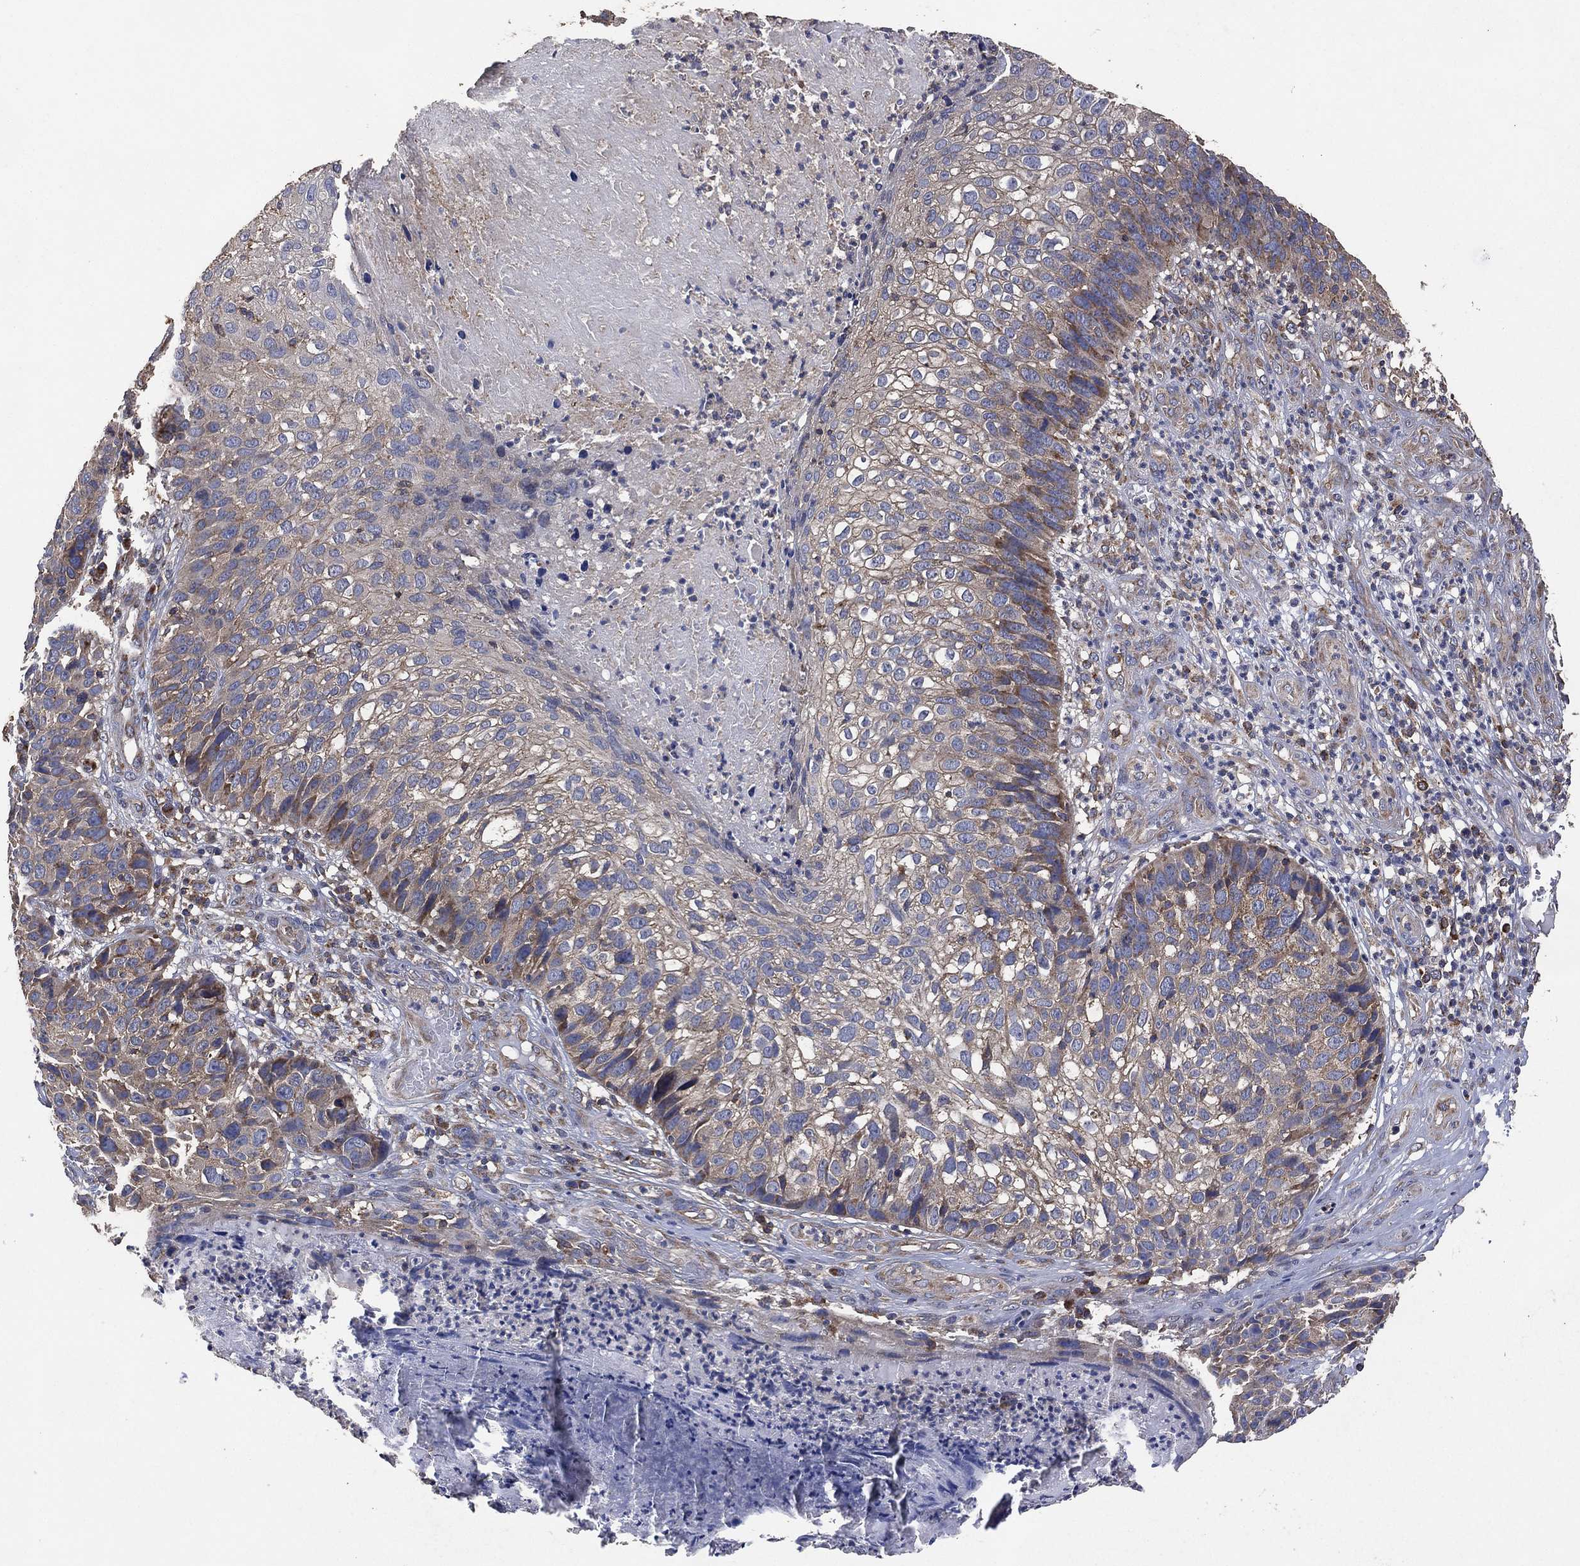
{"staining": {"intensity": "weak", "quantity": "<25%", "location": "cytoplasmic/membranous"}, "tissue": "skin cancer", "cell_type": "Tumor cells", "image_type": "cancer", "snomed": [{"axis": "morphology", "description": "Squamous cell carcinoma, NOS"}, {"axis": "topography", "description": "Skin"}], "caption": "Immunohistochemical staining of human squamous cell carcinoma (skin) shows no significant expression in tumor cells.", "gene": "LIMD1", "patient": {"sex": "male", "age": 92}}